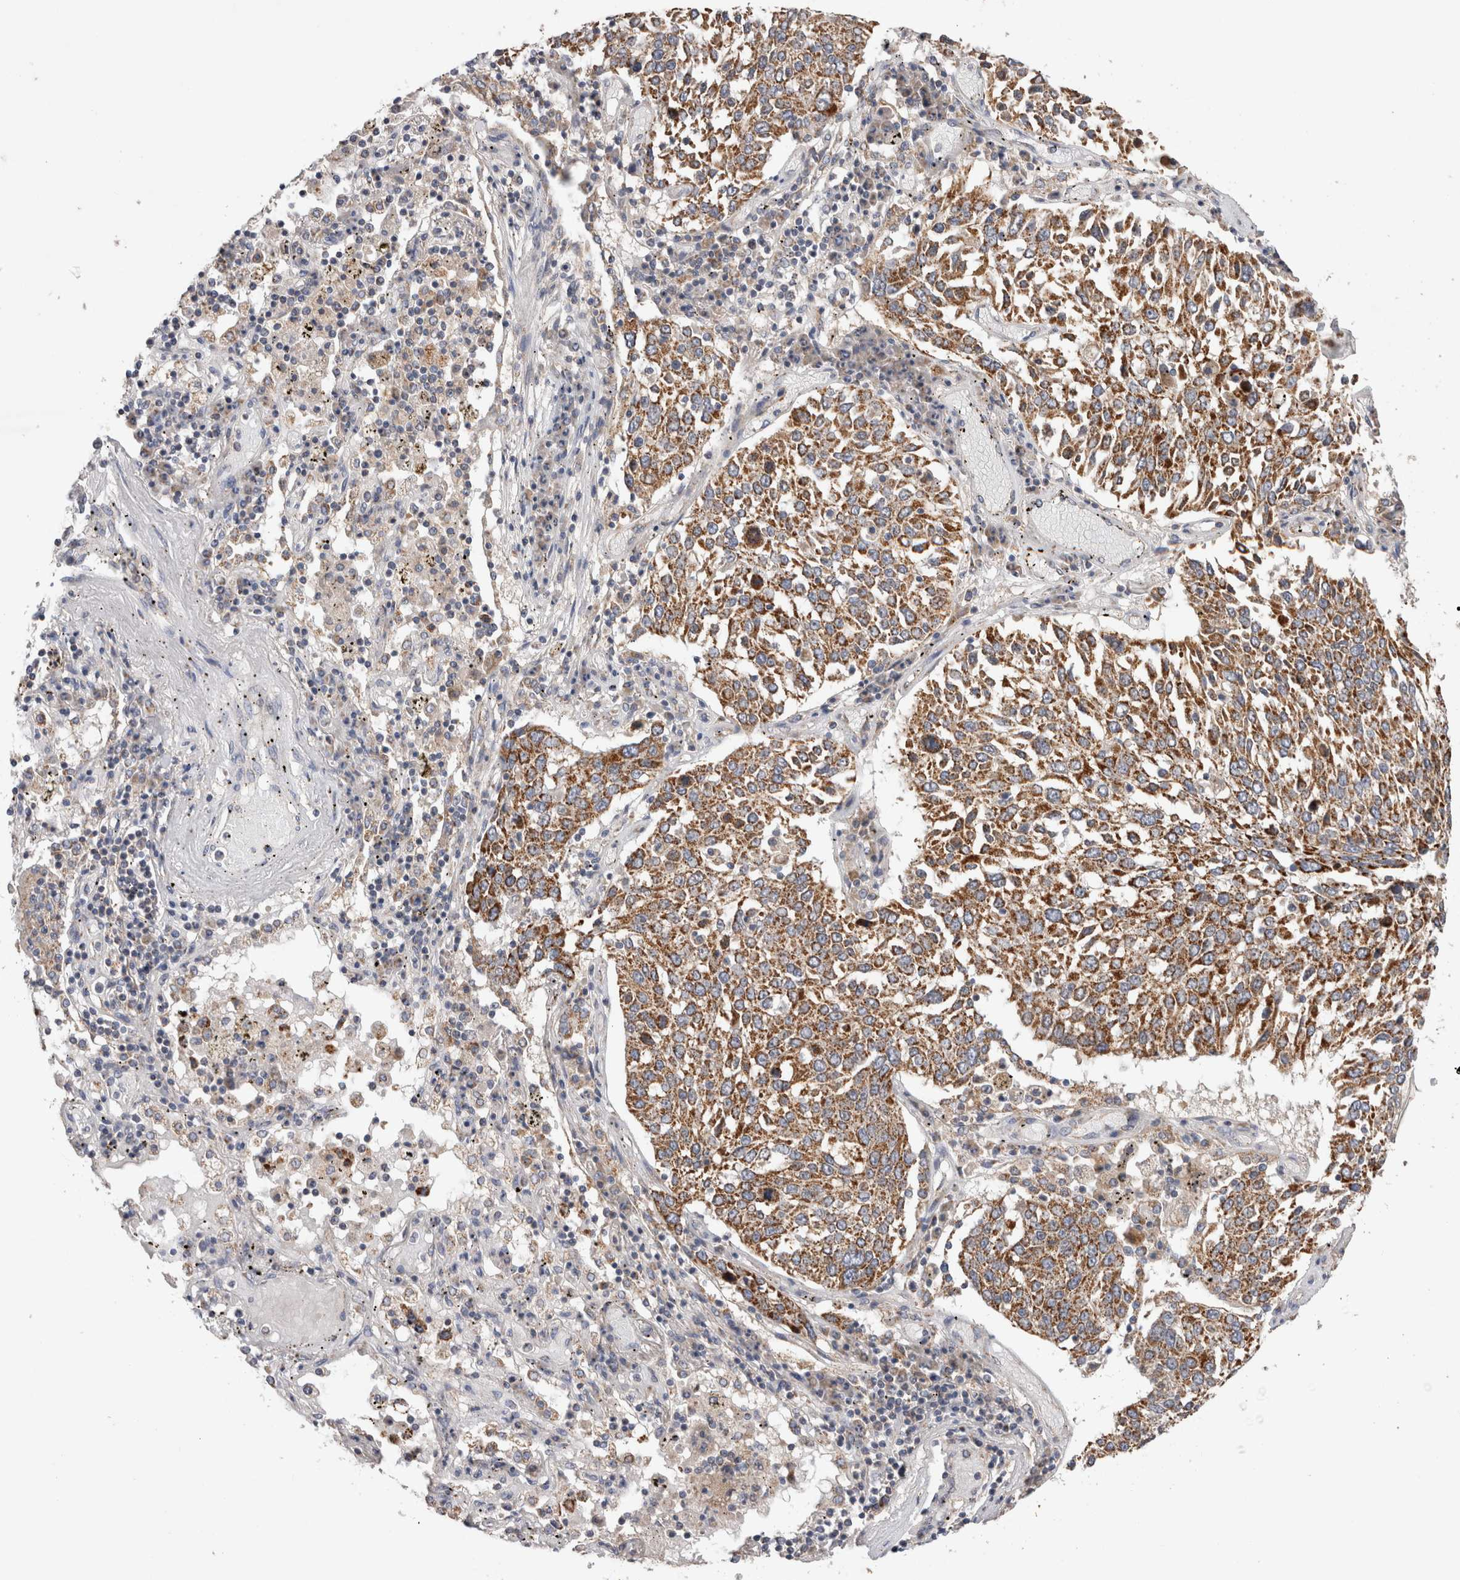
{"staining": {"intensity": "moderate", "quantity": ">75%", "location": "cytoplasmic/membranous"}, "tissue": "lung cancer", "cell_type": "Tumor cells", "image_type": "cancer", "snomed": [{"axis": "morphology", "description": "Squamous cell carcinoma, NOS"}, {"axis": "topography", "description": "Lung"}], "caption": "Protein expression analysis of lung cancer (squamous cell carcinoma) displays moderate cytoplasmic/membranous staining in approximately >75% of tumor cells. Nuclei are stained in blue.", "gene": "IARS2", "patient": {"sex": "male", "age": 65}}